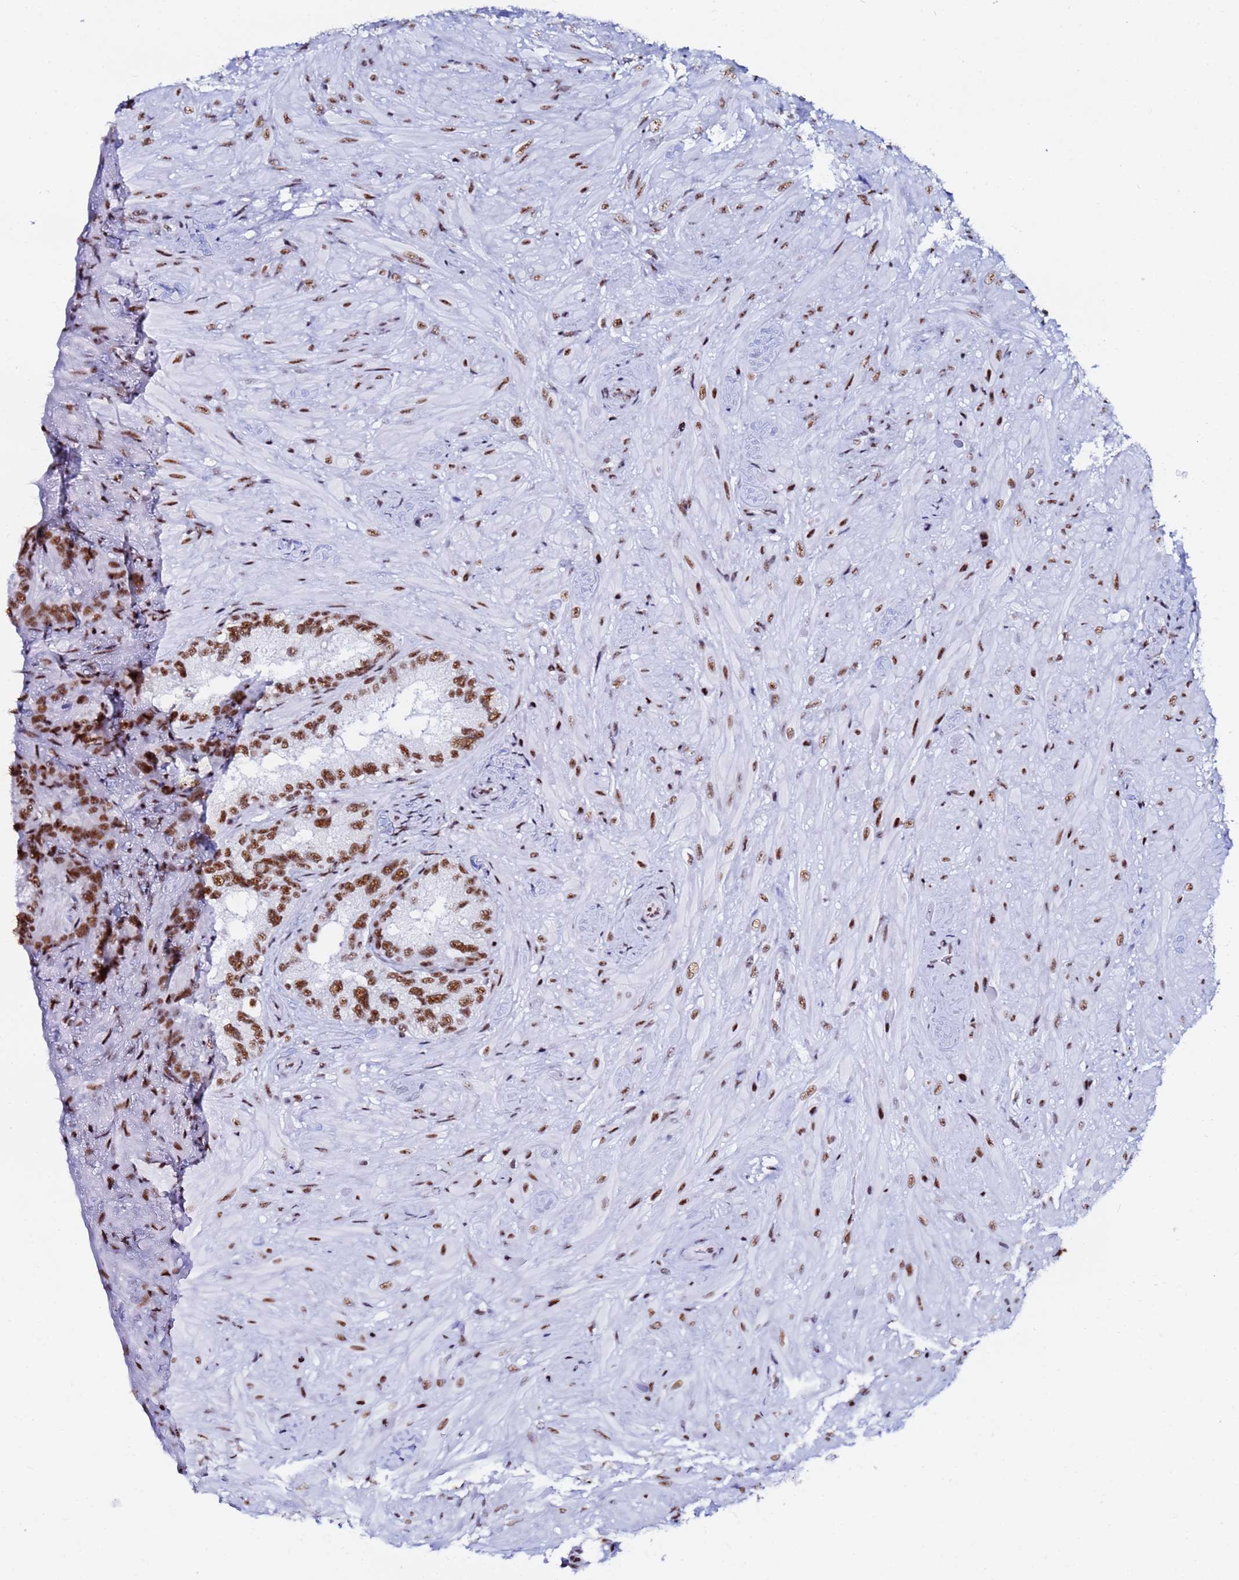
{"staining": {"intensity": "moderate", "quantity": ">75%", "location": "nuclear"}, "tissue": "seminal vesicle", "cell_type": "Glandular cells", "image_type": "normal", "snomed": [{"axis": "morphology", "description": "Normal tissue, NOS"}, {"axis": "topography", "description": "Seminal veicle"}, {"axis": "topography", "description": "Peripheral nerve tissue"}], "caption": "Human seminal vesicle stained with a protein marker displays moderate staining in glandular cells.", "gene": "SNRPA1", "patient": {"sex": "male", "age": 67}}